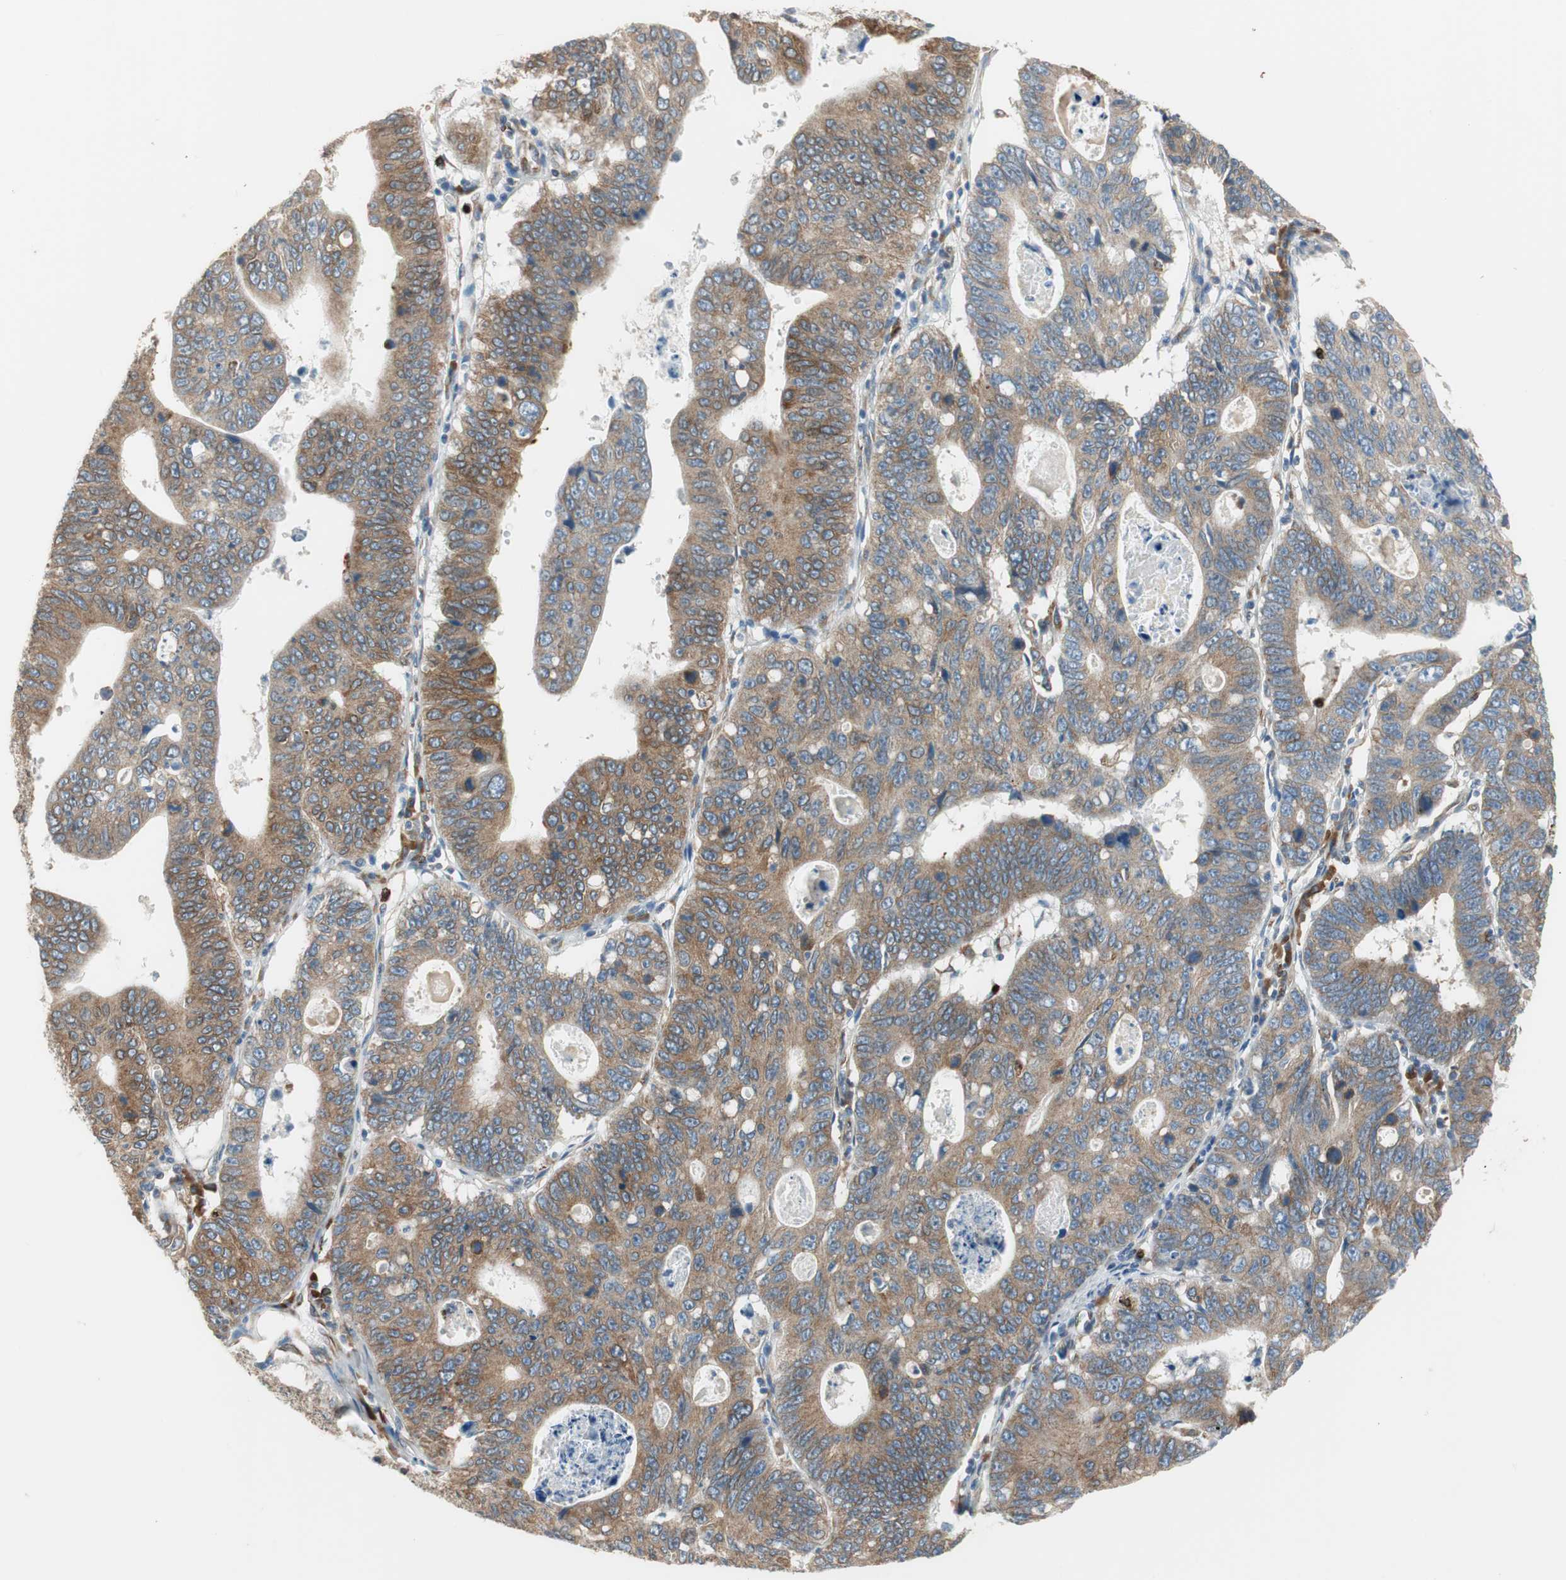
{"staining": {"intensity": "moderate", "quantity": ">75%", "location": "cytoplasmic/membranous"}, "tissue": "stomach cancer", "cell_type": "Tumor cells", "image_type": "cancer", "snomed": [{"axis": "morphology", "description": "Adenocarcinoma, NOS"}, {"axis": "topography", "description": "Stomach"}], "caption": "Adenocarcinoma (stomach) tissue shows moderate cytoplasmic/membranous staining in about >75% of tumor cells, visualized by immunohistochemistry.", "gene": "CLCC1", "patient": {"sex": "male", "age": 59}}